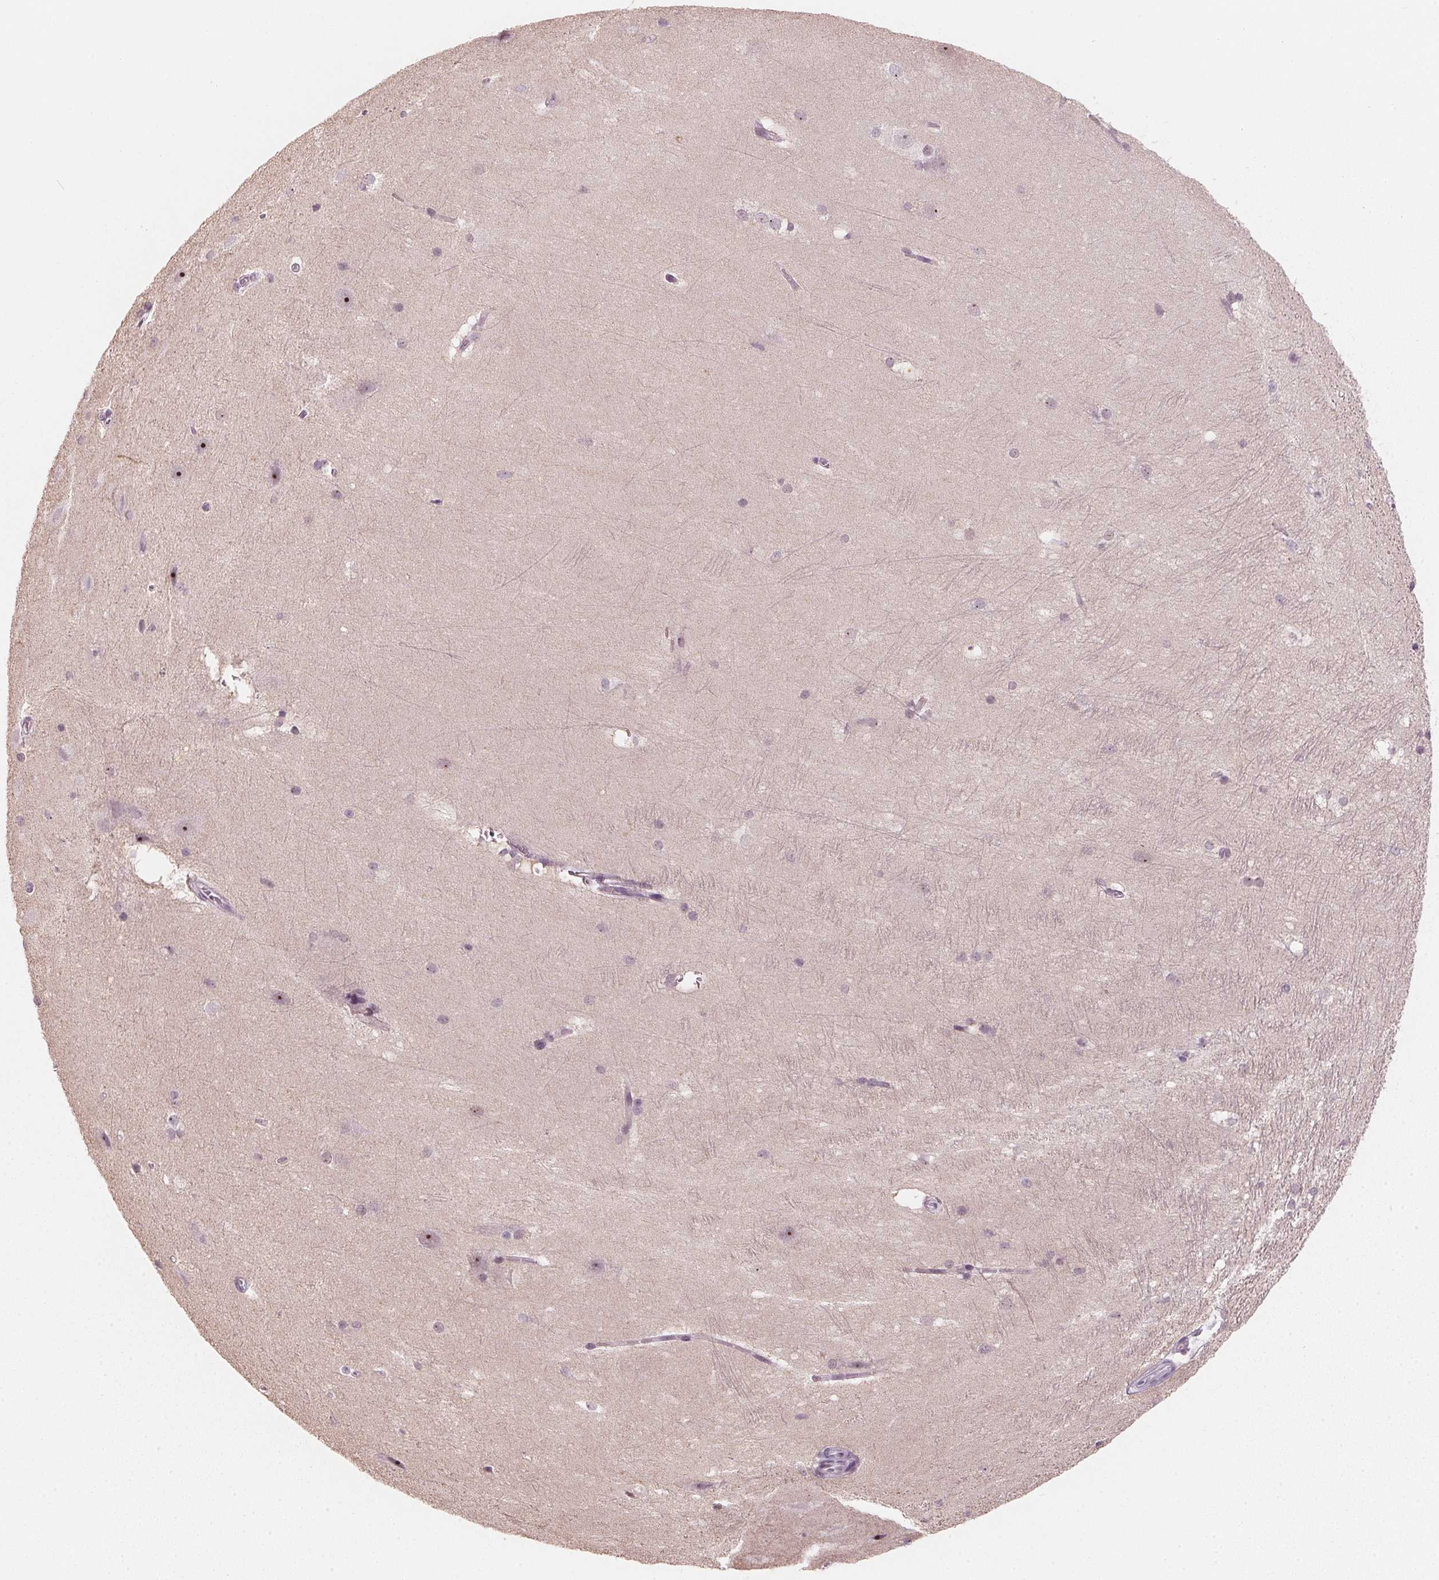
{"staining": {"intensity": "negative", "quantity": "none", "location": "none"}, "tissue": "hippocampus", "cell_type": "Glial cells", "image_type": "normal", "snomed": [{"axis": "morphology", "description": "Normal tissue, NOS"}, {"axis": "topography", "description": "Cerebral cortex"}, {"axis": "topography", "description": "Hippocampus"}], "caption": "Immunohistochemistry (IHC) of unremarkable hippocampus exhibits no positivity in glial cells. (Stains: DAB immunohistochemistry (IHC) with hematoxylin counter stain, Microscopy: brightfield microscopy at high magnification).", "gene": "DNTTIP2", "patient": {"sex": "female", "age": 19}}